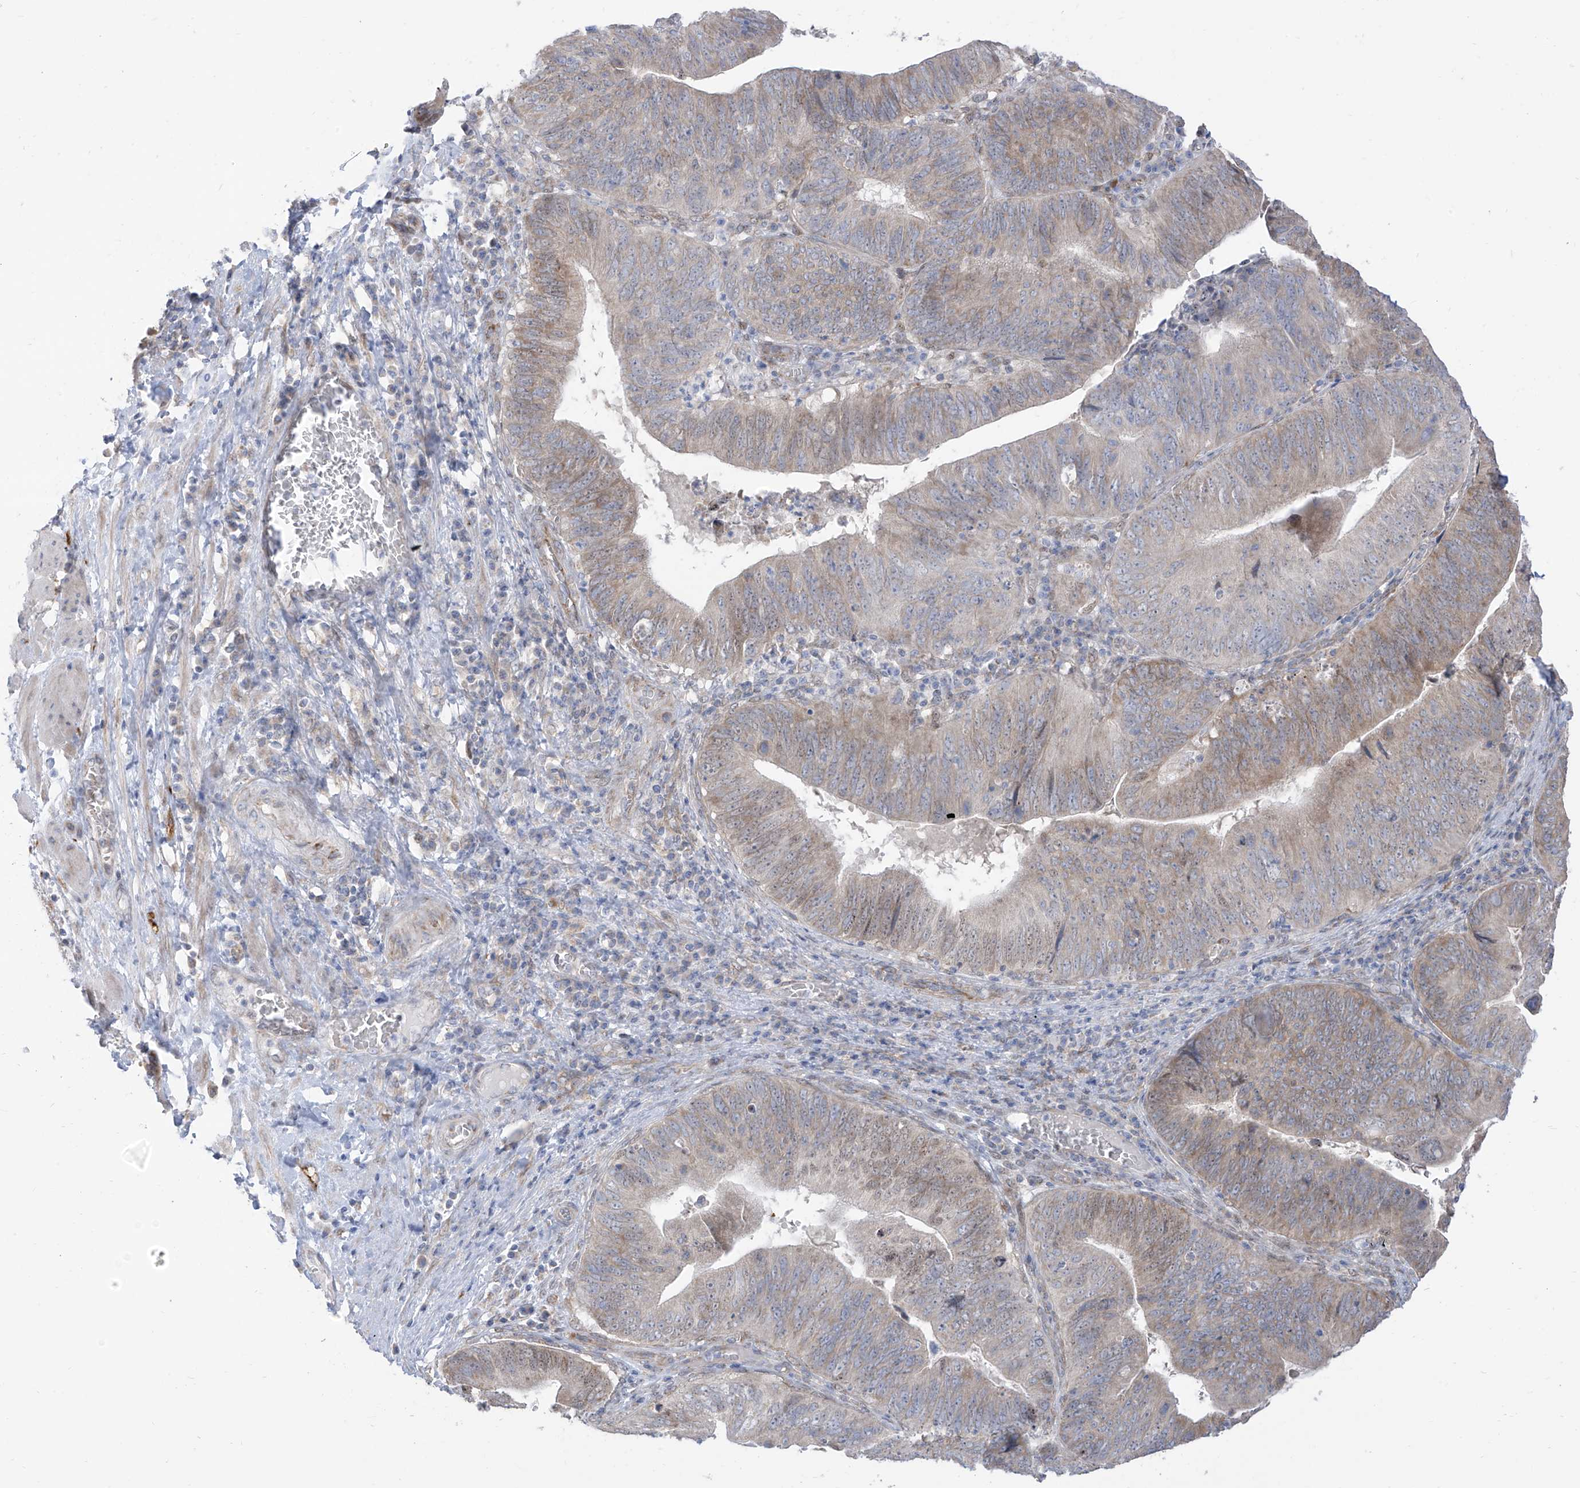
{"staining": {"intensity": "weak", "quantity": "25%-75%", "location": "cytoplasmic/membranous"}, "tissue": "pancreatic cancer", "cell_type": "Tumor cells", "image_type": "cancer", "snomed": [{"axis": "morphology", "description": "Adenocarcinoma, NOS"}, {"axis": "topography", "description": "Pancreas"}], "caption": "Immunohistochemical staining of human pancreatic cancer reveals low levels of weak cytoplasmic/membranous protein staining in approximately 25%-75% of tumor cells. The protein is stained brown, and the nuclei are stained in blue (DAB (3,3'-diaminobenzidine) IHC with brightfield microscopy, high magnification).", "gene": "ARHGEF40", "patient": {"sex": "male", "age": 63}}